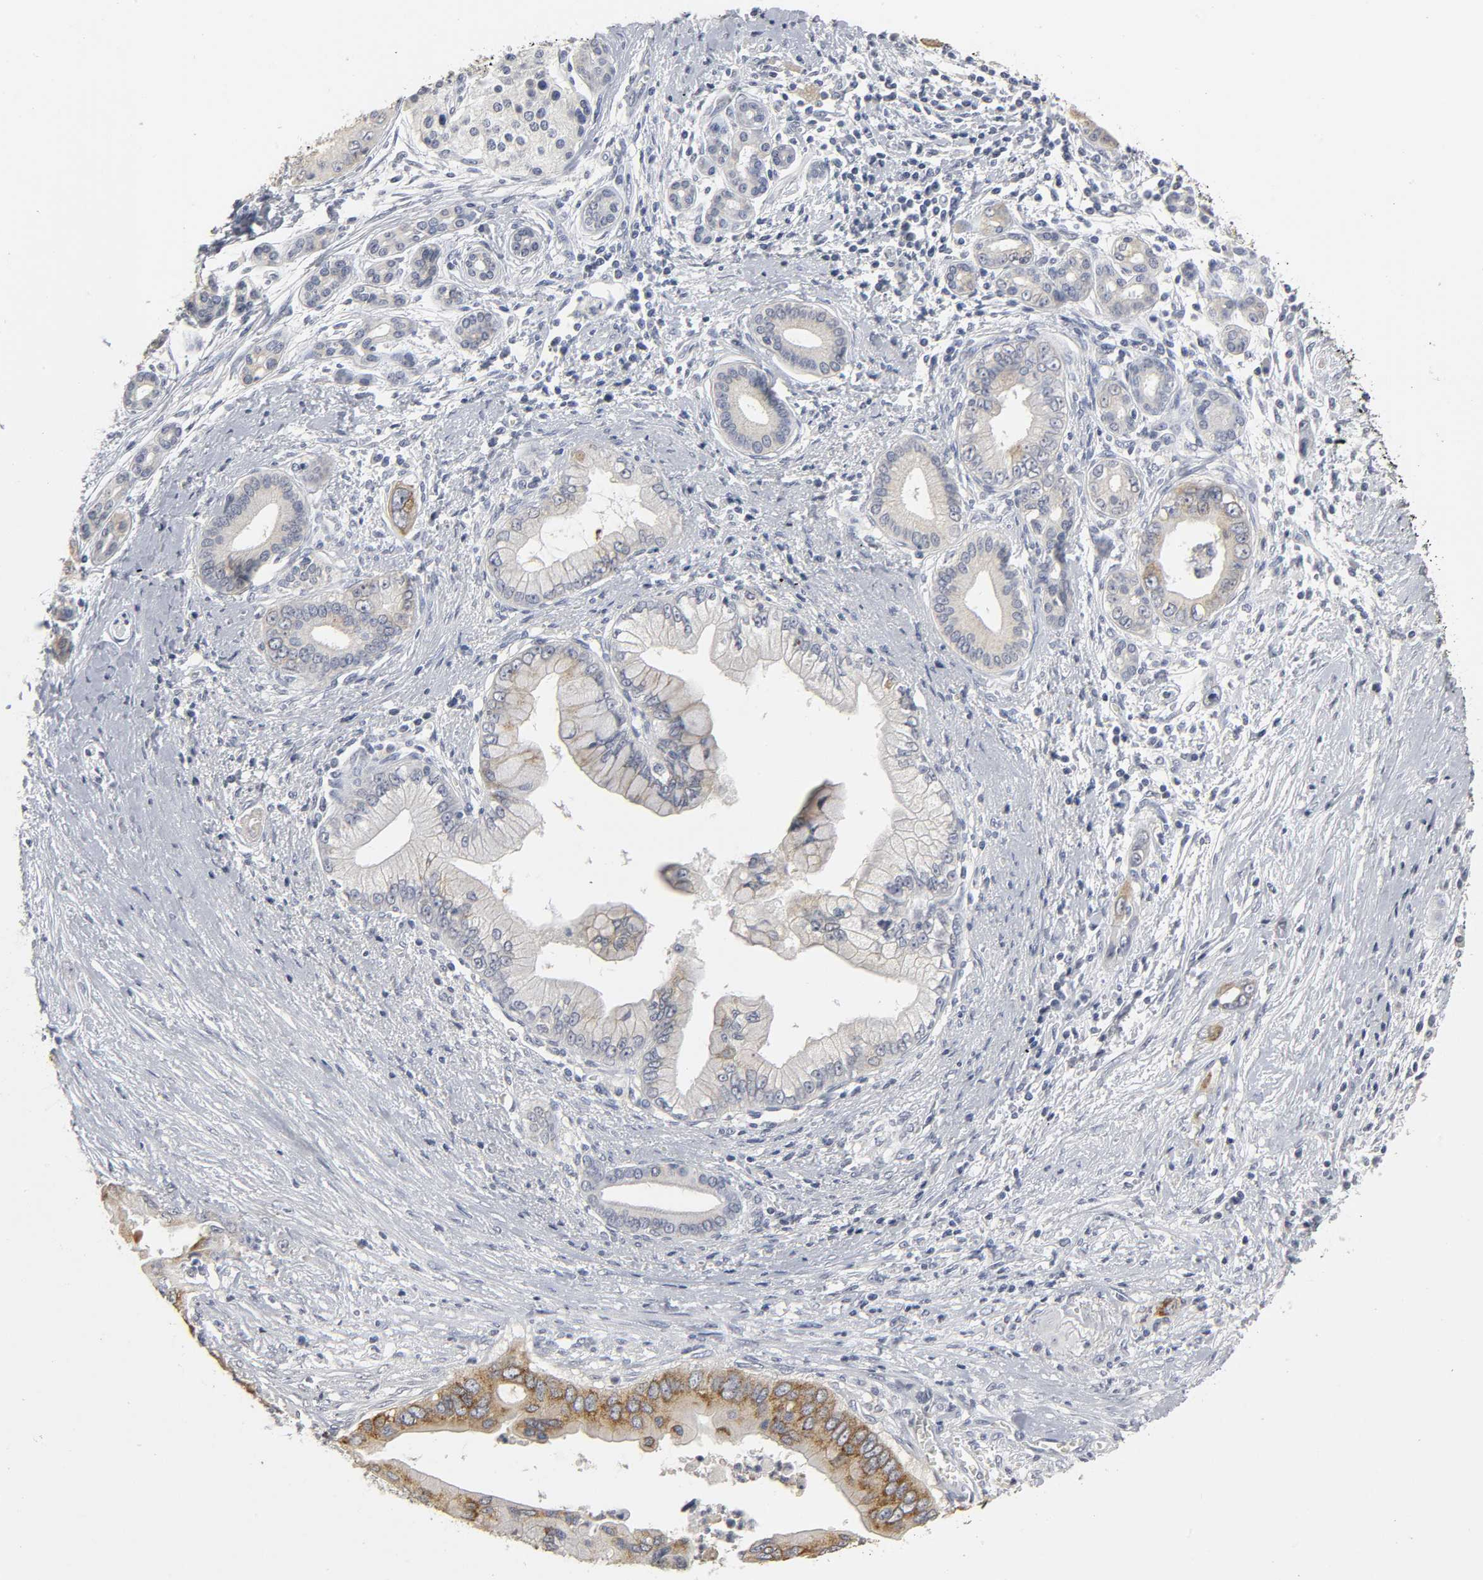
{"staining": {"intensity": "moderate", "quantity": ">75%", "location": "cytoplasmic/membranous"}, "tissue": "pancreatic cancer", "cell_type": "Tumor cells", "image_type": "cancer", "snomed": [{"axis": "morphology", "description": "Adenocarcinoma, NOS"}, {"axis": "topography", "description": "Pancreas"}], "caption": "The image exhibits staining of pancreatic adenocarcinoma, revealing moderate cytoplasmic/membranous protein positivity (brown color) within tumor cells. (IHC, brightfield microscopy, high magnification).", "gene": "TCAP", "patient": {"sex": "male", "age": 59}}